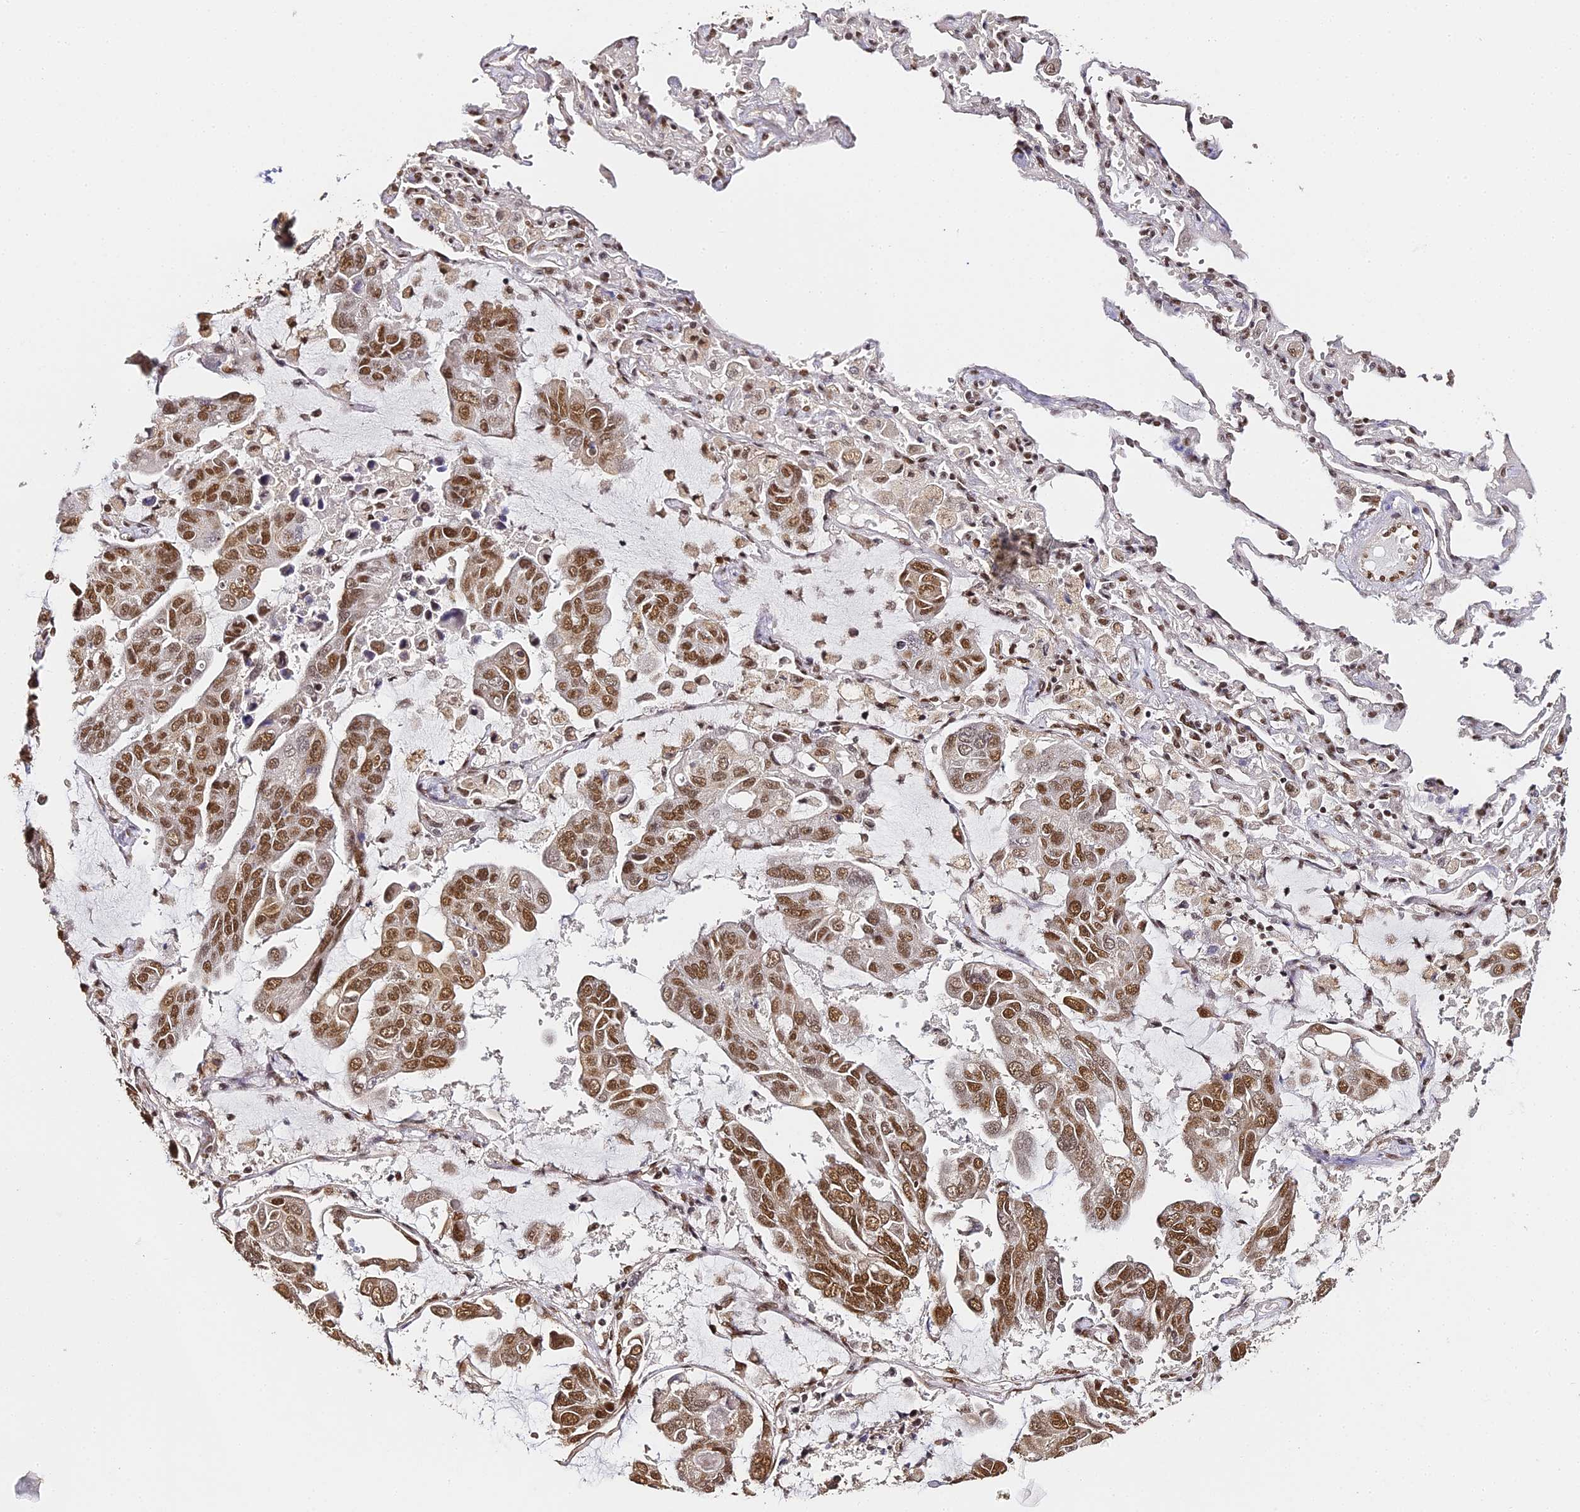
{"staining": {"intensity": "moderate", "quantity": ">75%", "location": "nuclear"}, "tissue": "lung cancer", "cell_type": "Tumor cells", "image_type": "cancer", "snomed": [{"axis": "morphology", "description": "Adenocarcinoma, NOS"}, {"axis": "topography", "description": "Lung"}], "caption": "Moderate nuclear expression for a protein is identified in approximately >75% of tumor cells of lung cancer using immunohistochemistry (IHC).", "gene": "HNRNPA1", "patient": {"sex": "male", "age": 64}}